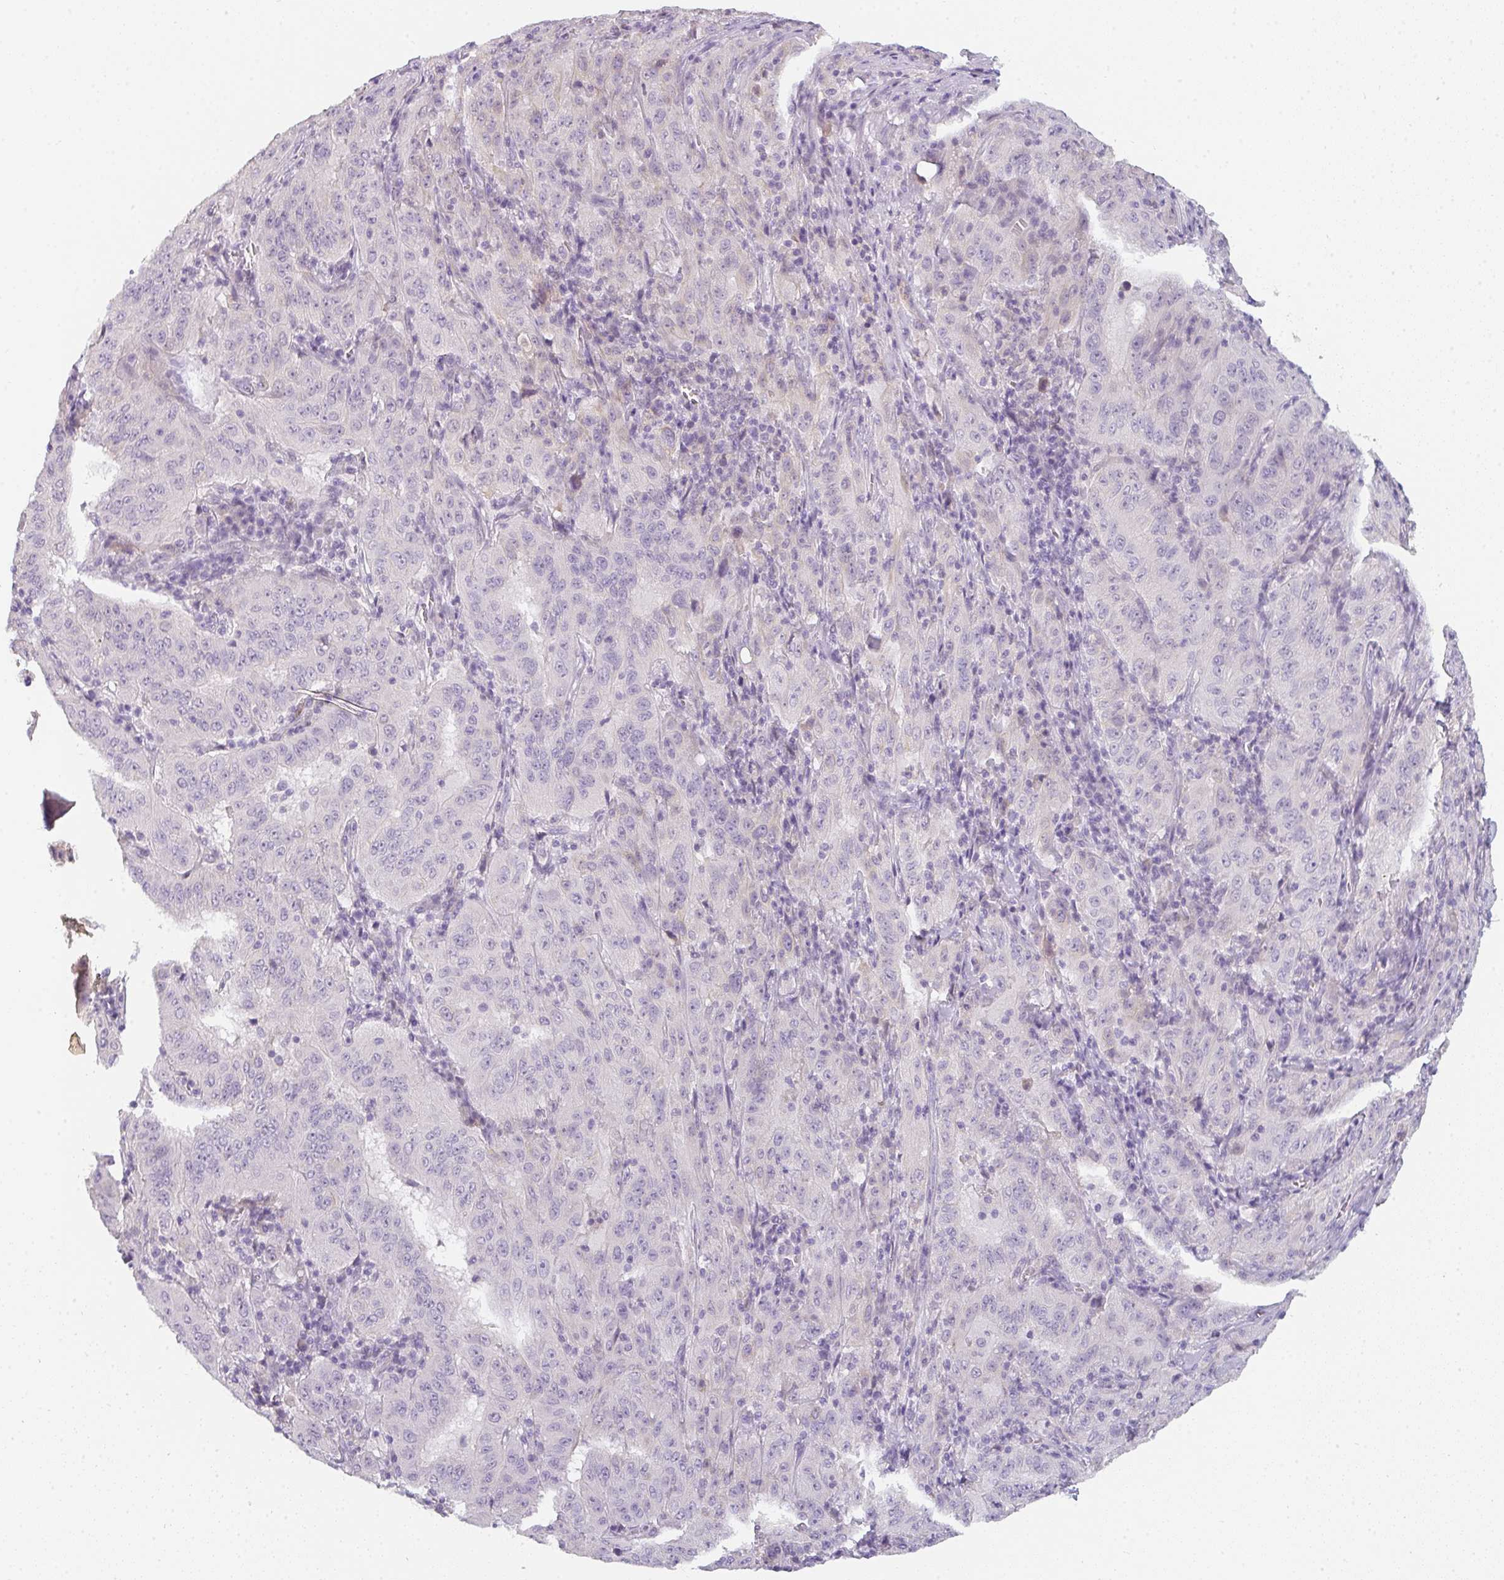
{"staining": {"intensity": "negative", "quantity": "none", "location": "none"}, "tissue": "pancreatic cancer", "cell_type": "Tumor cells", "image_type": "cancer", "snomed": [{"axis": "morphology", "description": "Adenocarcinoma, NOS"}, {"axis": "topography", "description": "Pancreas"}], "caption": "IHC image of human pancreatic cancer stained for a protein (brown), which reveals no expression in tumor cells.", "gene": "C1QTNF8", "patient": {"sex": "male", "age": 63}}